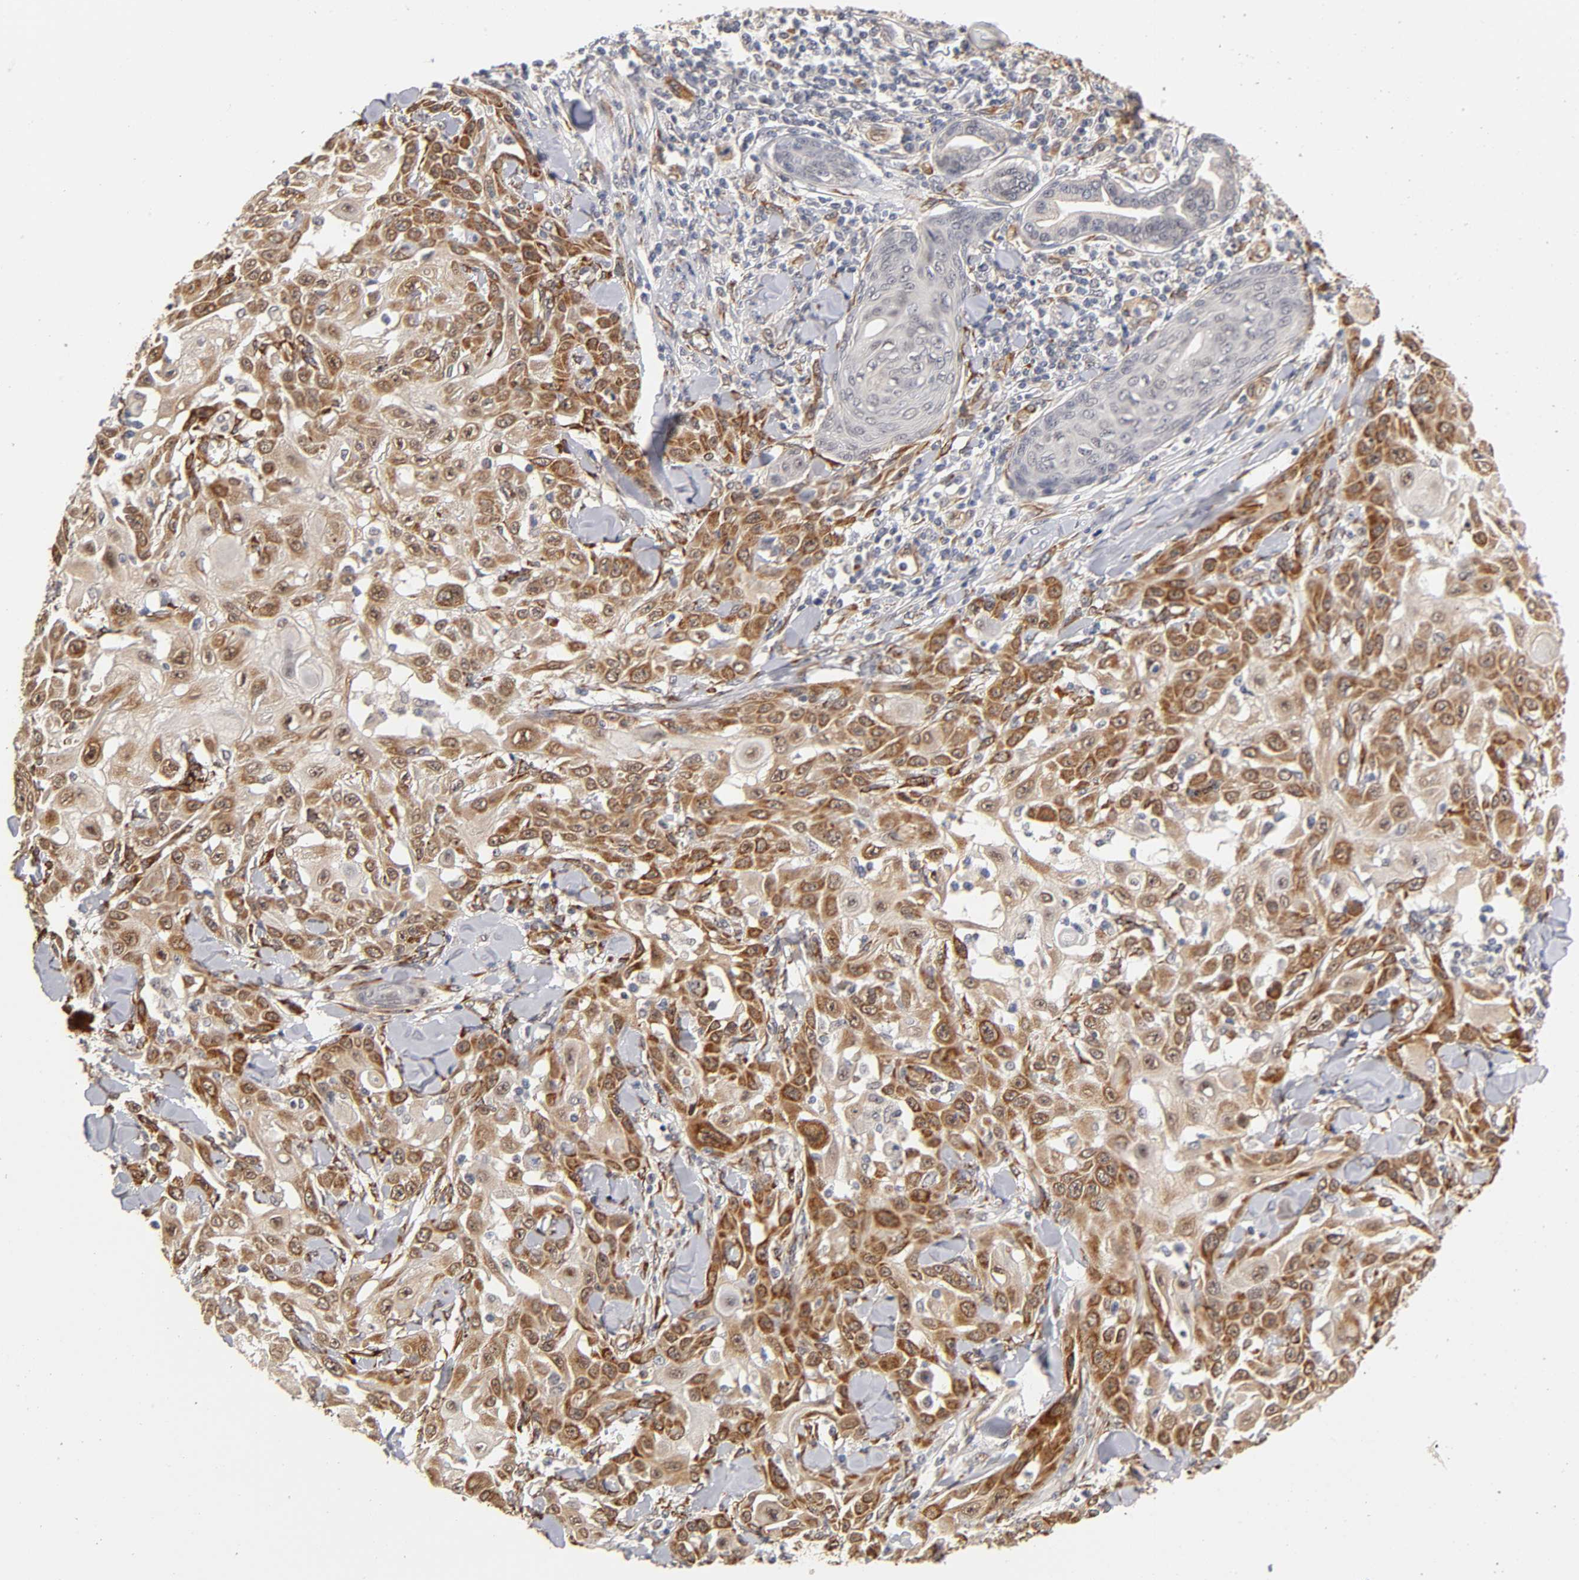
{"staining": {"intensity": "moderate", "quantity": "25%-75%", "location": "cytoplasmic/membranous"}, "tissue": "skin cancer", "cell_type": "Tumor cells", "image_type": "cancer", "snomed": [{"axis": "morphology", "description": "Squamous cell carcinoma, NOS"}, {"axis": "topography", "description": "Skin"}], "caption": "Immunohistochemistry image of squamous cell carcinoma (skin) stained for a protein (brown), which reveals medium levels of moderate cytoplasmic/membranous positivity in about 25%-75% of tumor cells.", "gene": "LAMB1", "patient": {"sex": "male", "age": 24}}